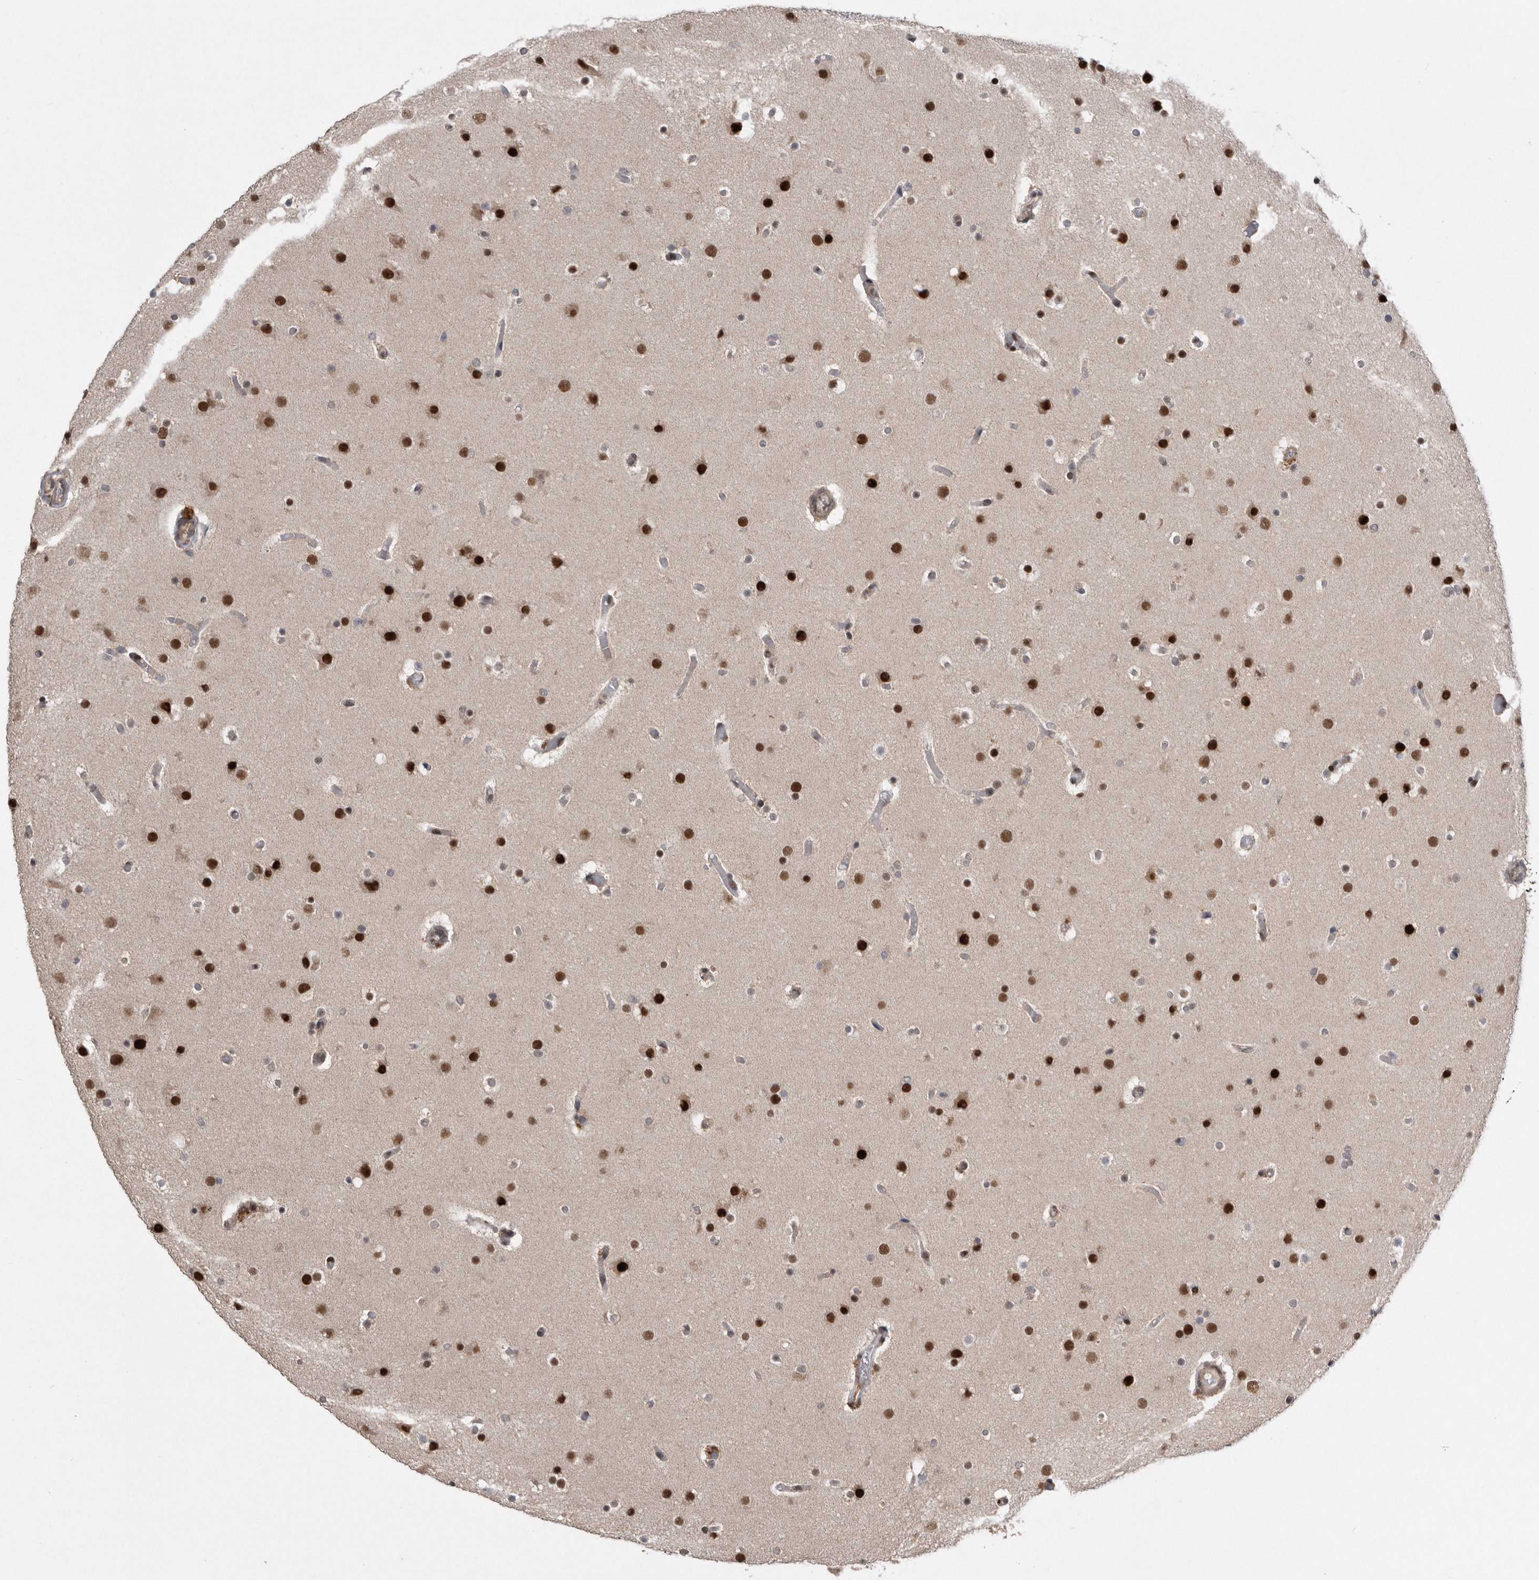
{"staining": {"intensity": "strong", "quantity": ">75%", "location": "nuclear"}, "tissue": "glioma", "cell_type": "Tumor cells", "image_type": "cancer", "snomed": [{"axis": "morphology", "description": "Glioma, malignant, High grade"}, {"axis": "topography", "description": "Cerebral cortex"}], "caption": "Protein positivity by immunohistochemistry (IHC) demonstrates strong nuclear positivity in approximately >75% of tumor cells in malignant high-grade glioma.", "gene": "TDRD3", "patient": {"sex": "female", "age": 36}}